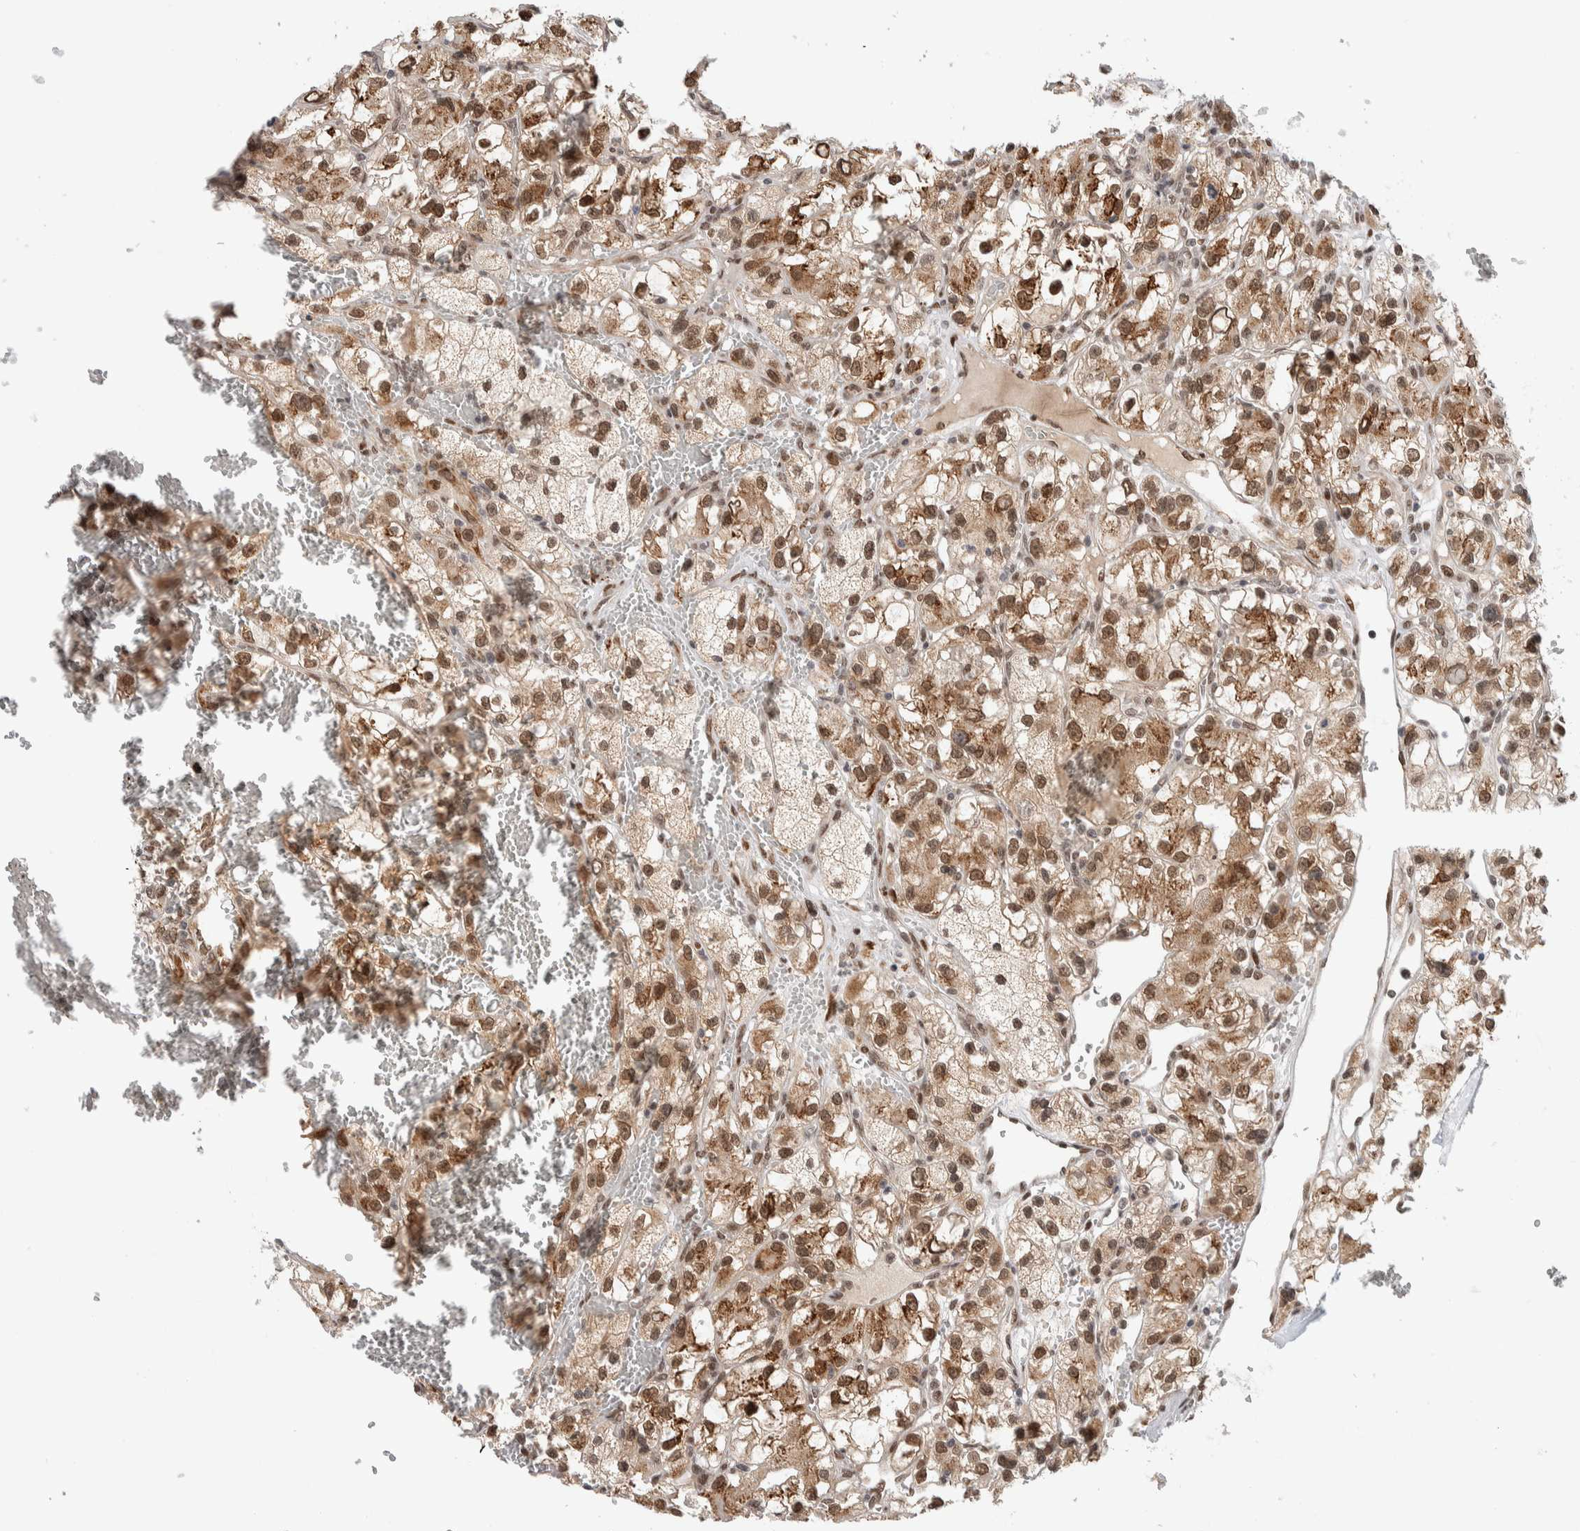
{"staining": {"intensity": "moderate", "quantity": ">75%", "location": "cytoplasmic/membranous,nuclear"}, "tissue": "renal cancer", "cell_type": "Tumor cells", "image_type": "cancer", "snomed": [{"axis": "morphology", "description": "Adenocarcinoma, NOS"}, {"axis": "topography", "description": "Kidney"}], "caption": "This is an image of immunohistochemistry staining of renal cancer, which shows moderate expression in the cytoplasmic/membranous and nuclear of tumor cells.", "gene": "TNRC18", "patient": {"sex": "female", "age": 57}}